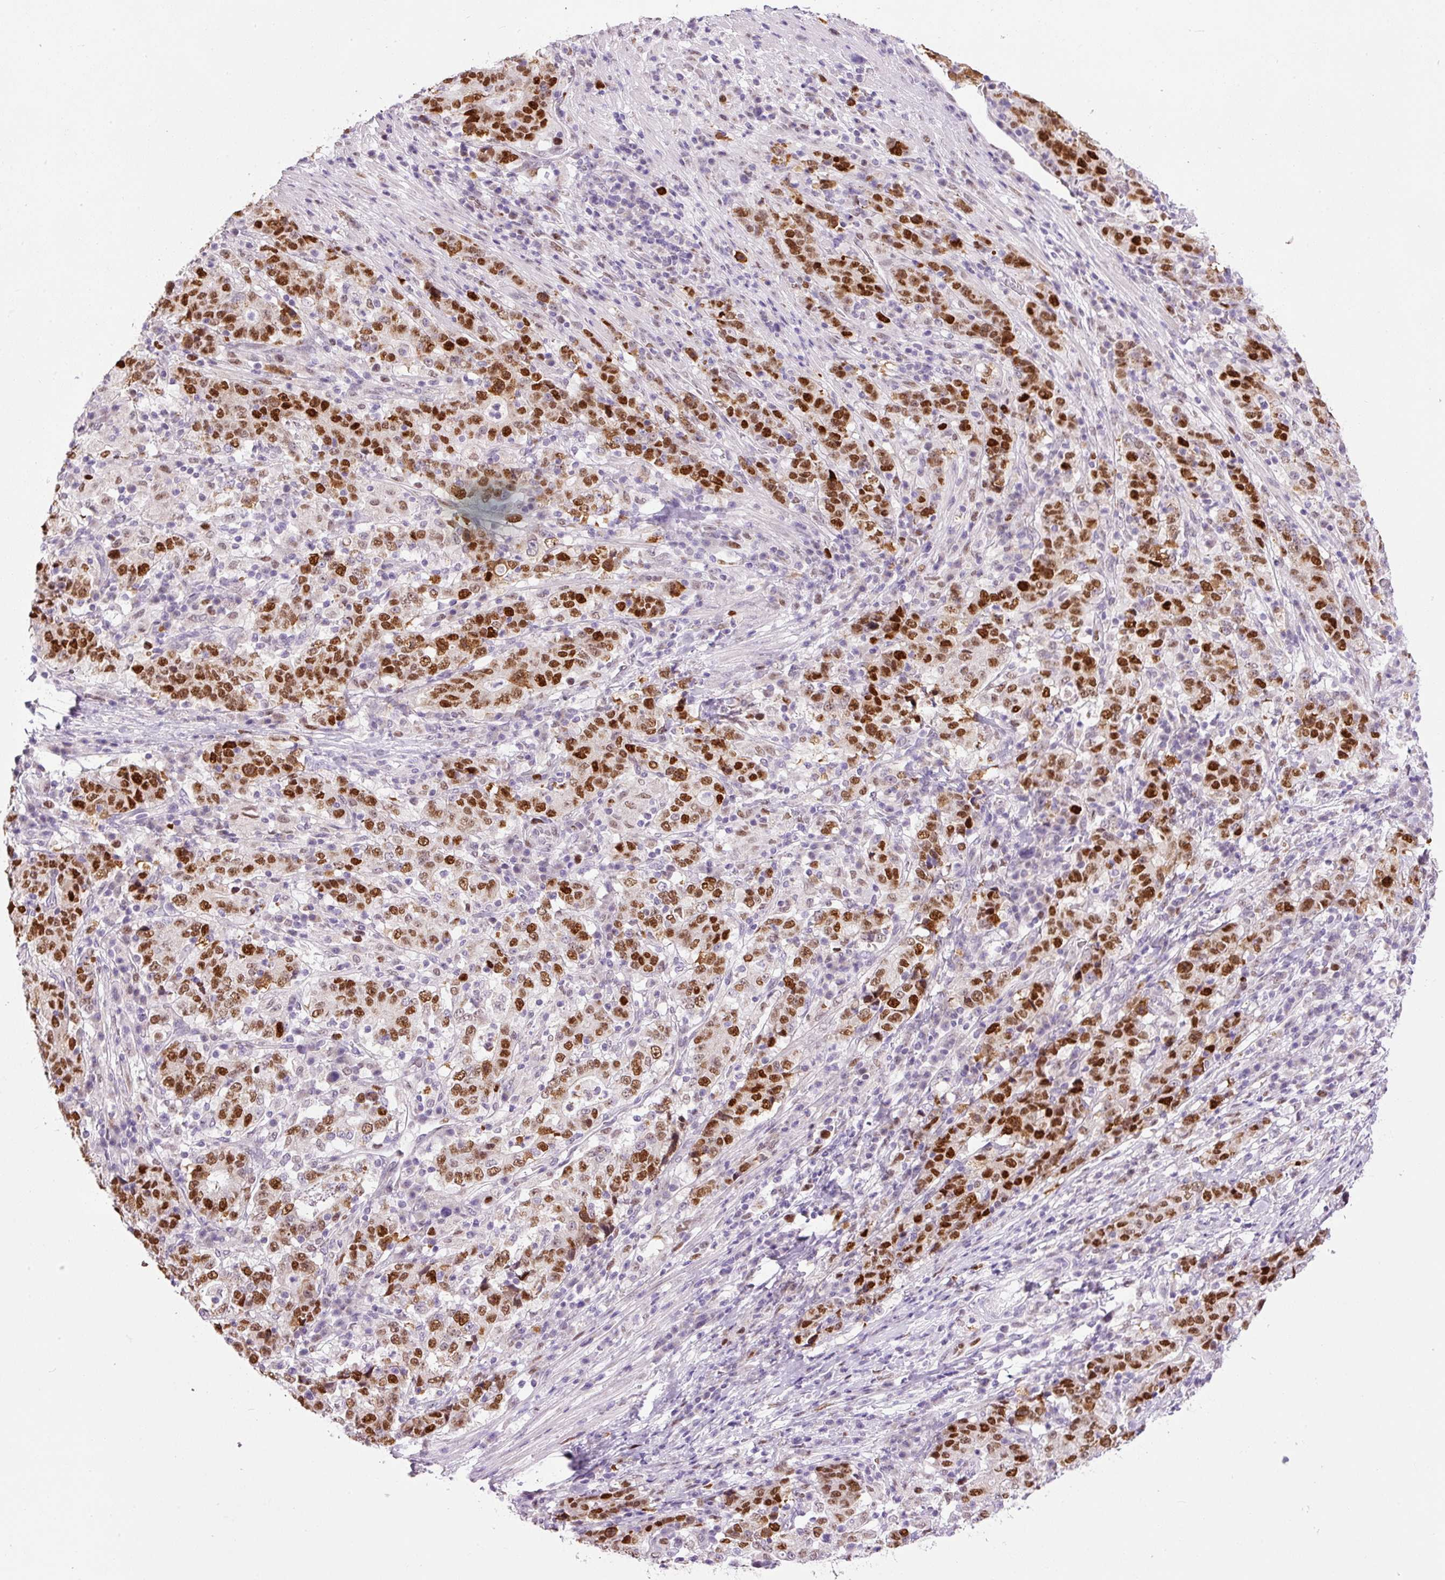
{"staining": {"intensity": "strong", "quantity": ">75%", "location": "nuclear"}, "tissue": "stomach cancer", "cell_type": "Tumor cells", "image_type": "cancer", "snomed": [{"axis": "morphology", "description": "Adenocarcinoma, NOS"}, {"axis": "topography", "description": "Stomach"}], "caption": "Immunohistochemistry (DAB (3,3'-diaminobenzidine)) staining of stomach adenocarcinoma demonstrates strong nuclear protein positivity in about >75% of tumor cells.", "gene": "KPNA2", "patient": {"sex": "male", "age": 59}}